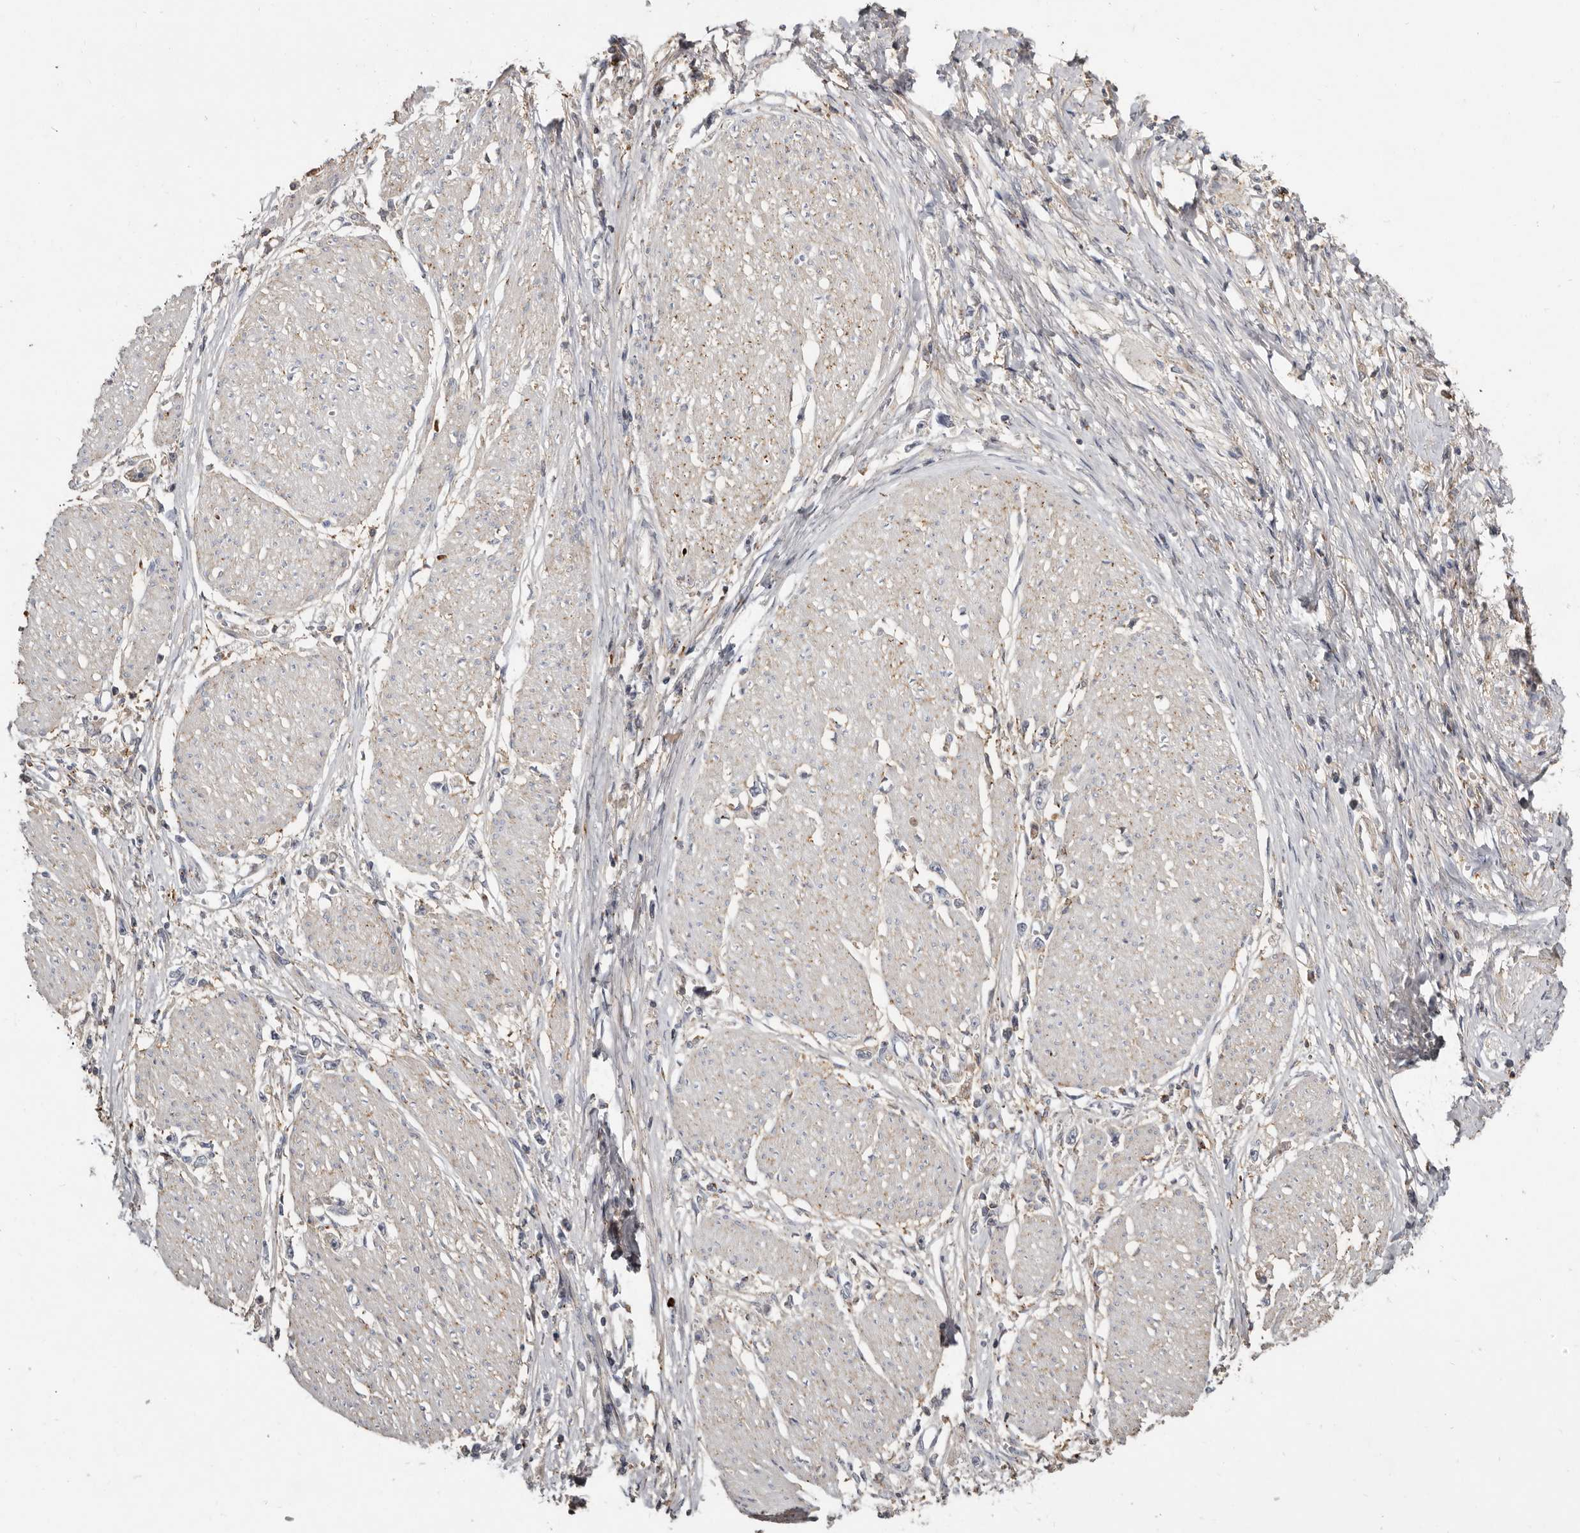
{"staining": {"intensity": "weak", "quantity": "<25%", "location": "cytoplasmic/membranous"}, "tissue": "stomach cancer", "cell_type": "Tumor cells", "image_type": "cancer", "snomed": [{"axis": "morphology", "description": "Adenocarcinoma, NOS"}, {"axis": "topography", "description": "Stomach"}], "caption": "Stomach adenocarcinoma was stained to show a protein in brown. There is no significant positivity in tumor cells. (DAB (3,3'-diaminobenzidine) IHC visualized using brightfield microscopy, high magnification).", "gene": "KIF26B", "patient": {"sex": "female", "age": 59}}